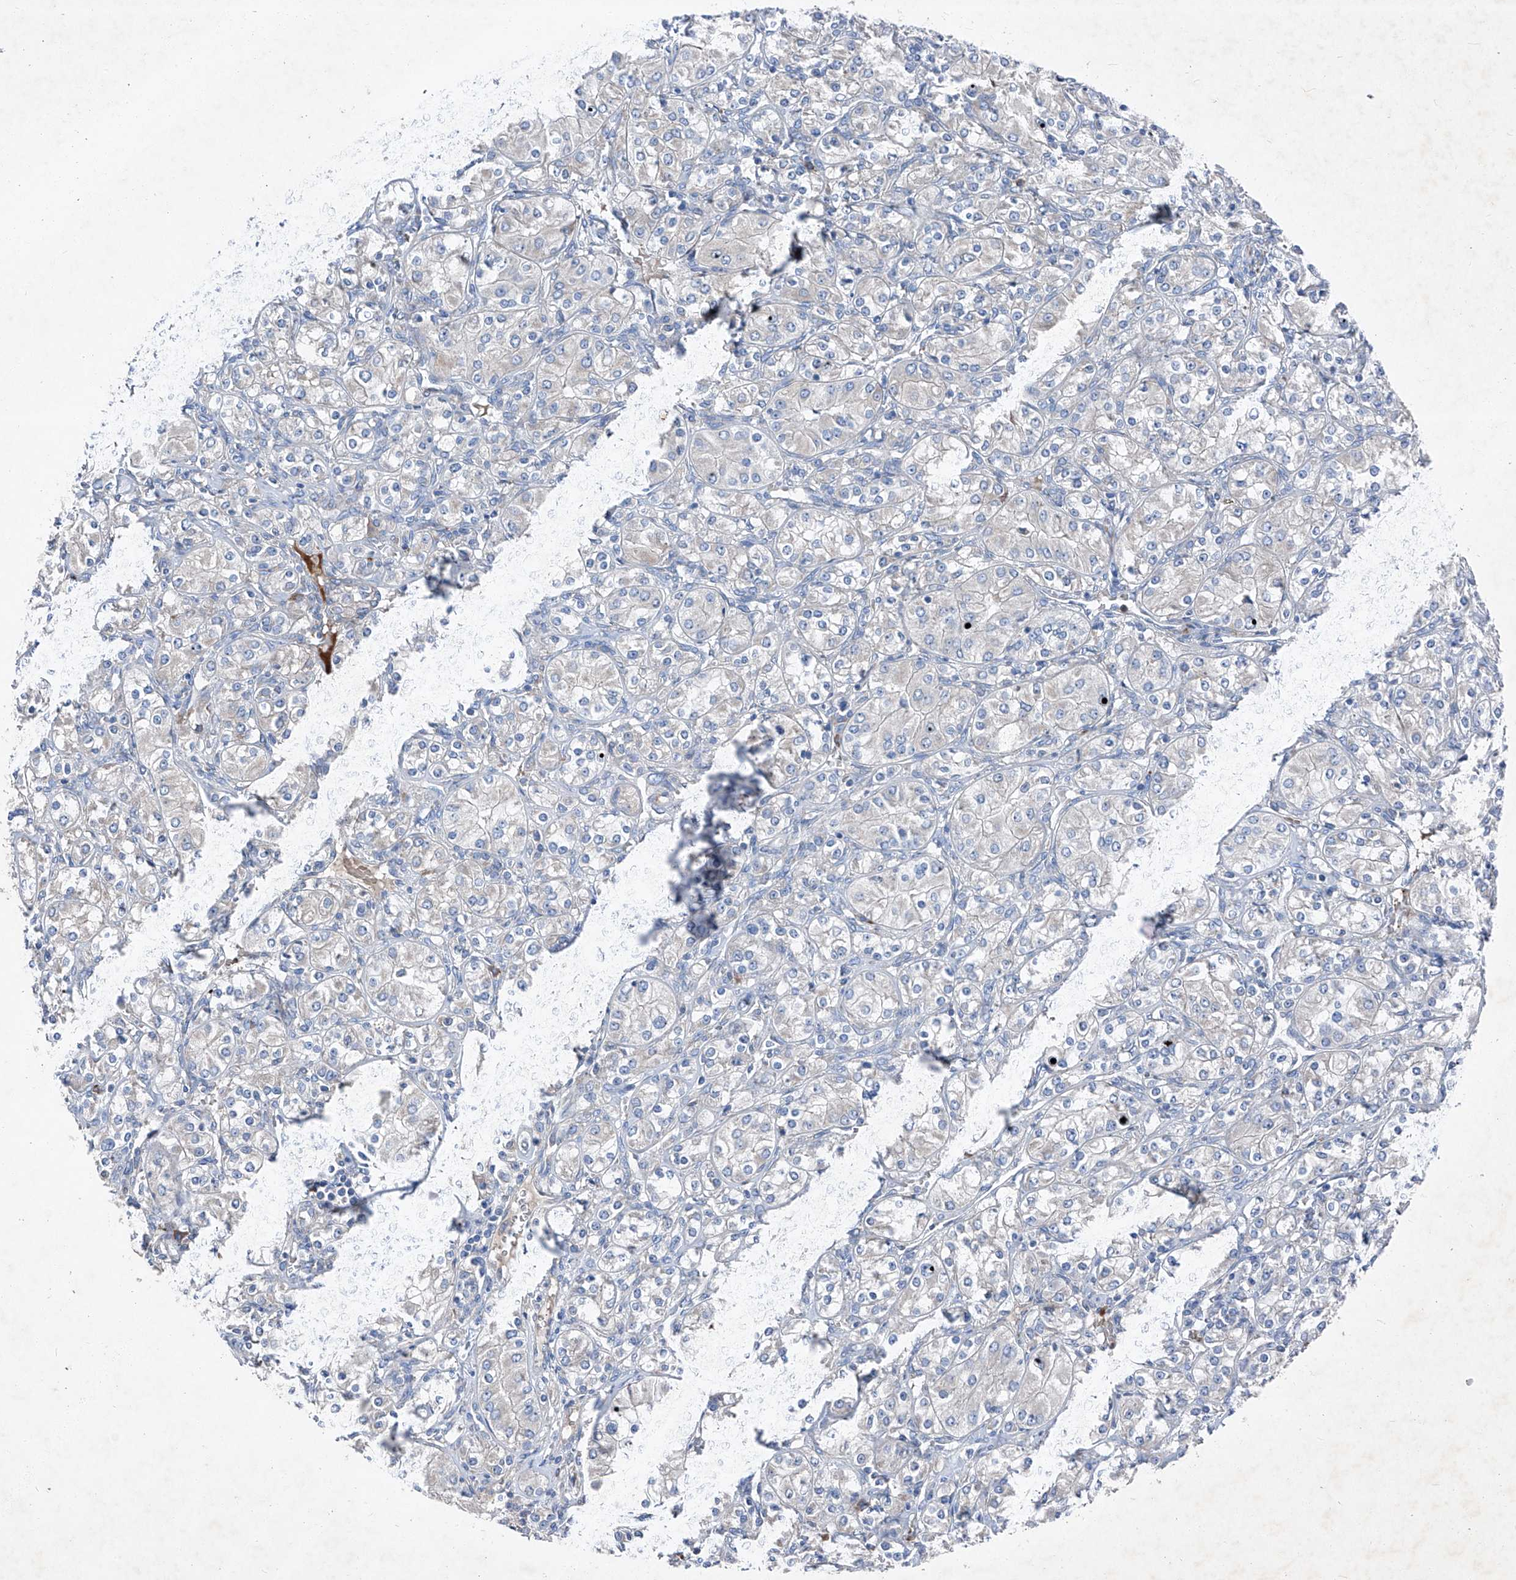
{"staining": {"intensity": "negative", "quantity": "none", "location": "none"}, "tissue": "renal cancer", "cell_type": "Tumor cells", "image_type": "cancer", "snomed": [{"axis": "morphology", "description": "Adenocarcinoma, NOS"}, {"axis": "topography", "description": "Kidney"}], "caption": "Histopathology image shows no significant protein expression in tumor cells of renal cancer (adenocarcinoma).", "gene": "IFI27", "patient": {"sex": "male", "age": 77}}